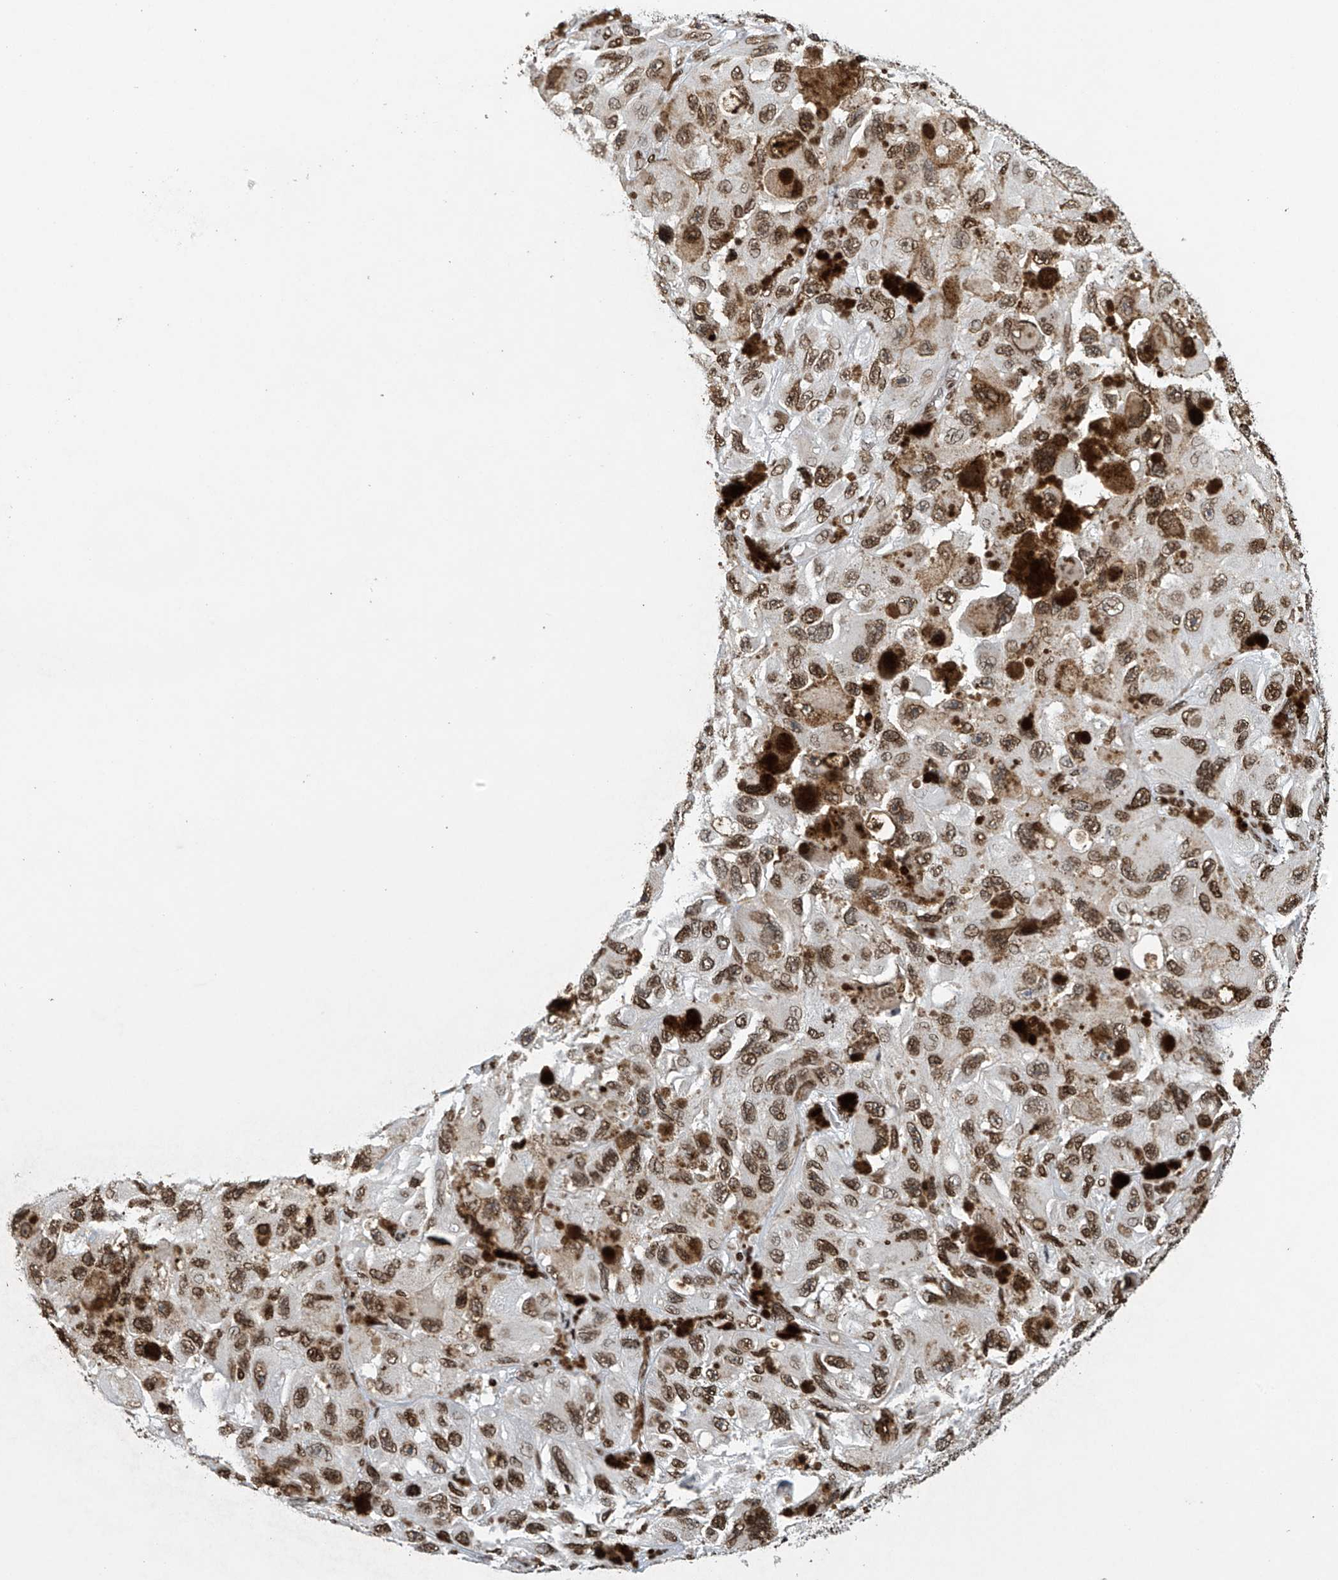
{"staining": {"intensity": "moderate", "quantity": ">75%", "location": "nuclear"}, "tissue": "melanoma", "cell_type": "Tumor cells", "image_type": "cancer", "snomed": [{"axis": "morphology", "description": "Malignant melanoma, NOS"}, {"axis": "topography", "description": "Skin"}], "caption": "This photomicrograph displays immunohistochemistry staining of human melanoma, with medium moderate nuclear staining in about >75% of tumor cells.", "gene": "H4C16", "patient": {"sex": "female", "age": 73}}